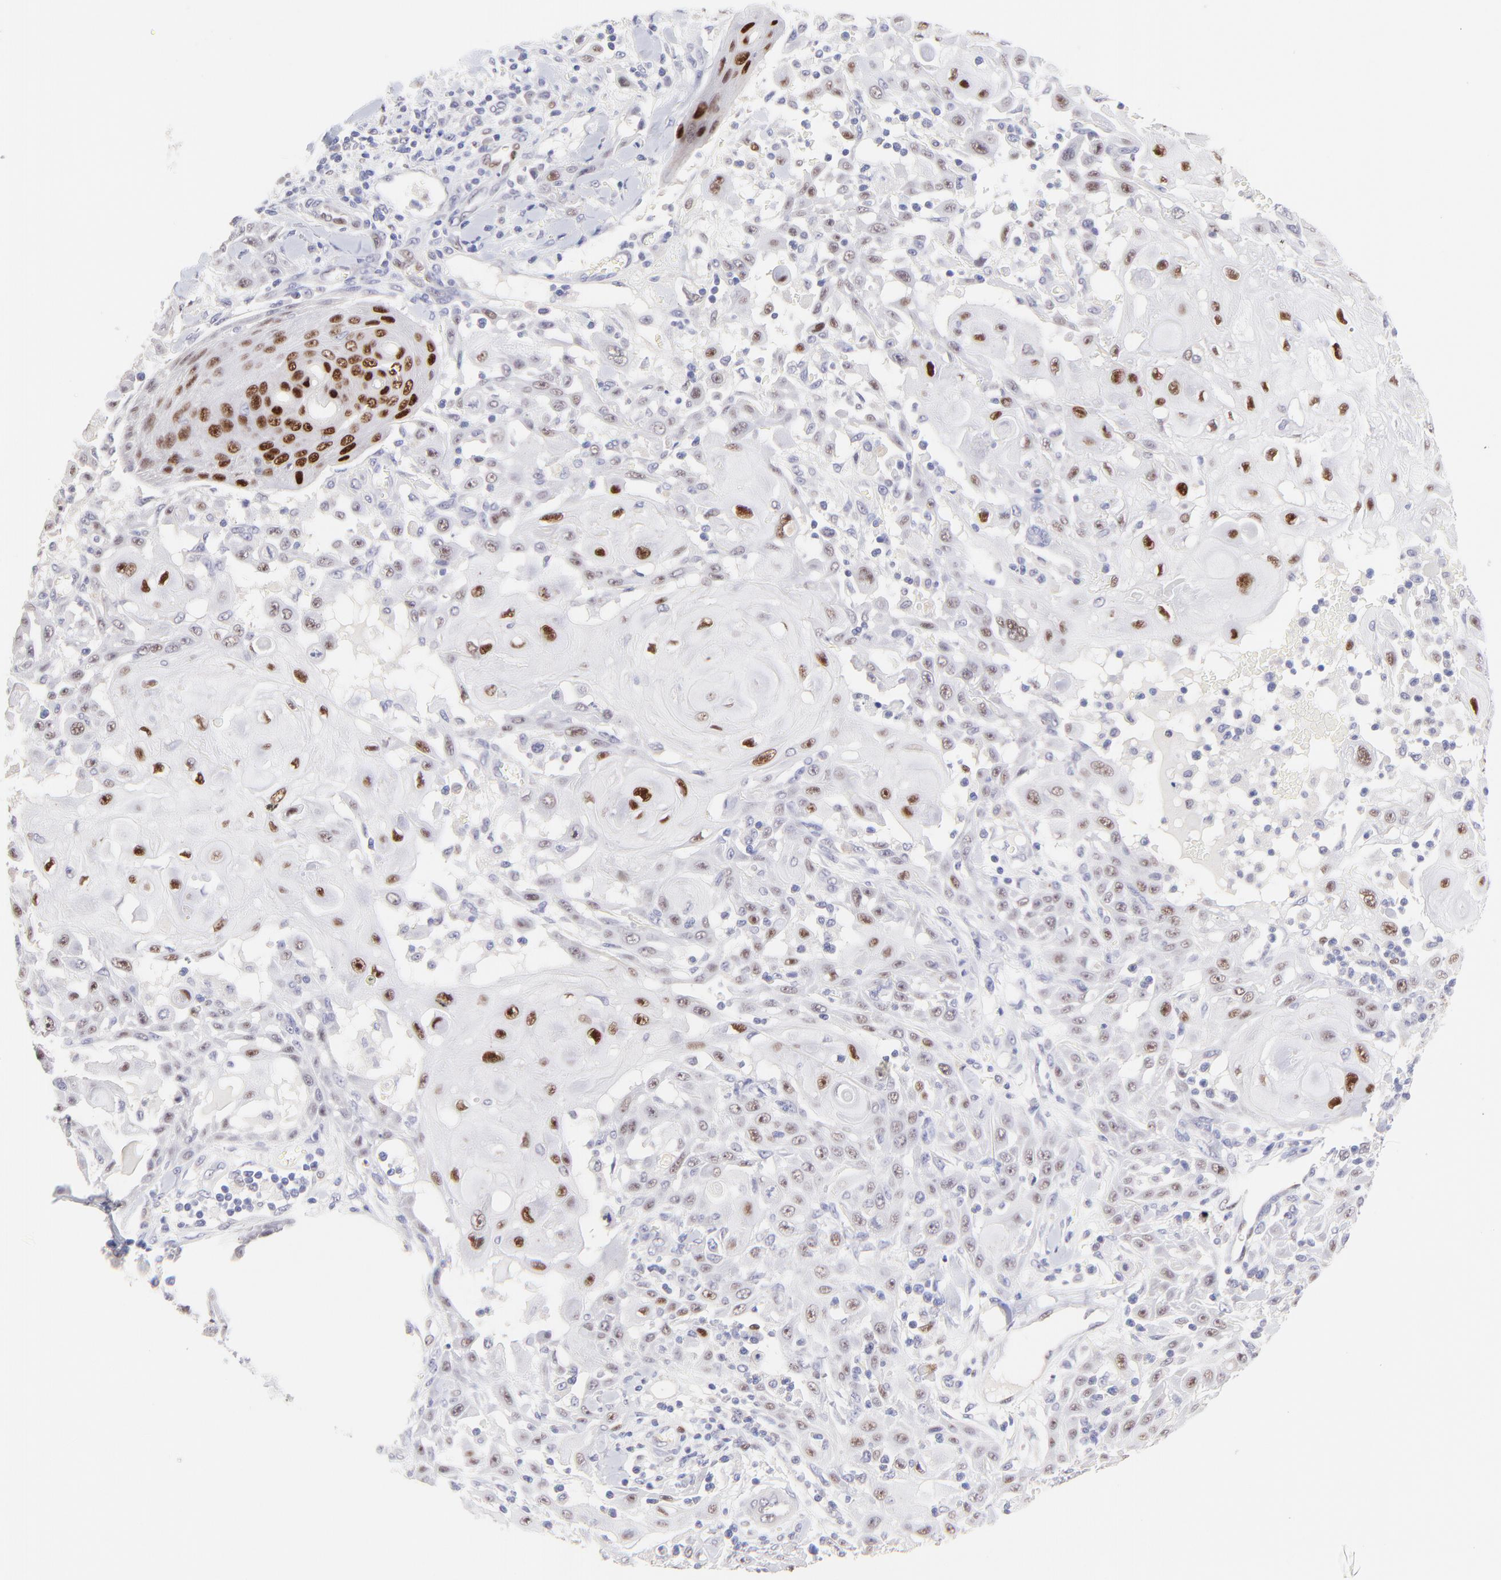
{"staining": {"intensity": "strong", "quantity": "25%-75%", "location": "nuclear"}, "tissue": "skin cancer", "cell_type": "Tumor cells", "image_type": "cancer", "snomed": [{"axis": "morphology", "description": "Squamous cell carcinoma, NOS"}, {"axis": "topography", "description": "Skin"}], "caption": "Immunohistochemical staining of human skin squamous cell carcinoma demonstrates high levels of strong nuclear protein staining in about 25%-75% of tumor cells.", "gene": "KLF4", "patient": {"sex": "male", "age": 24}}